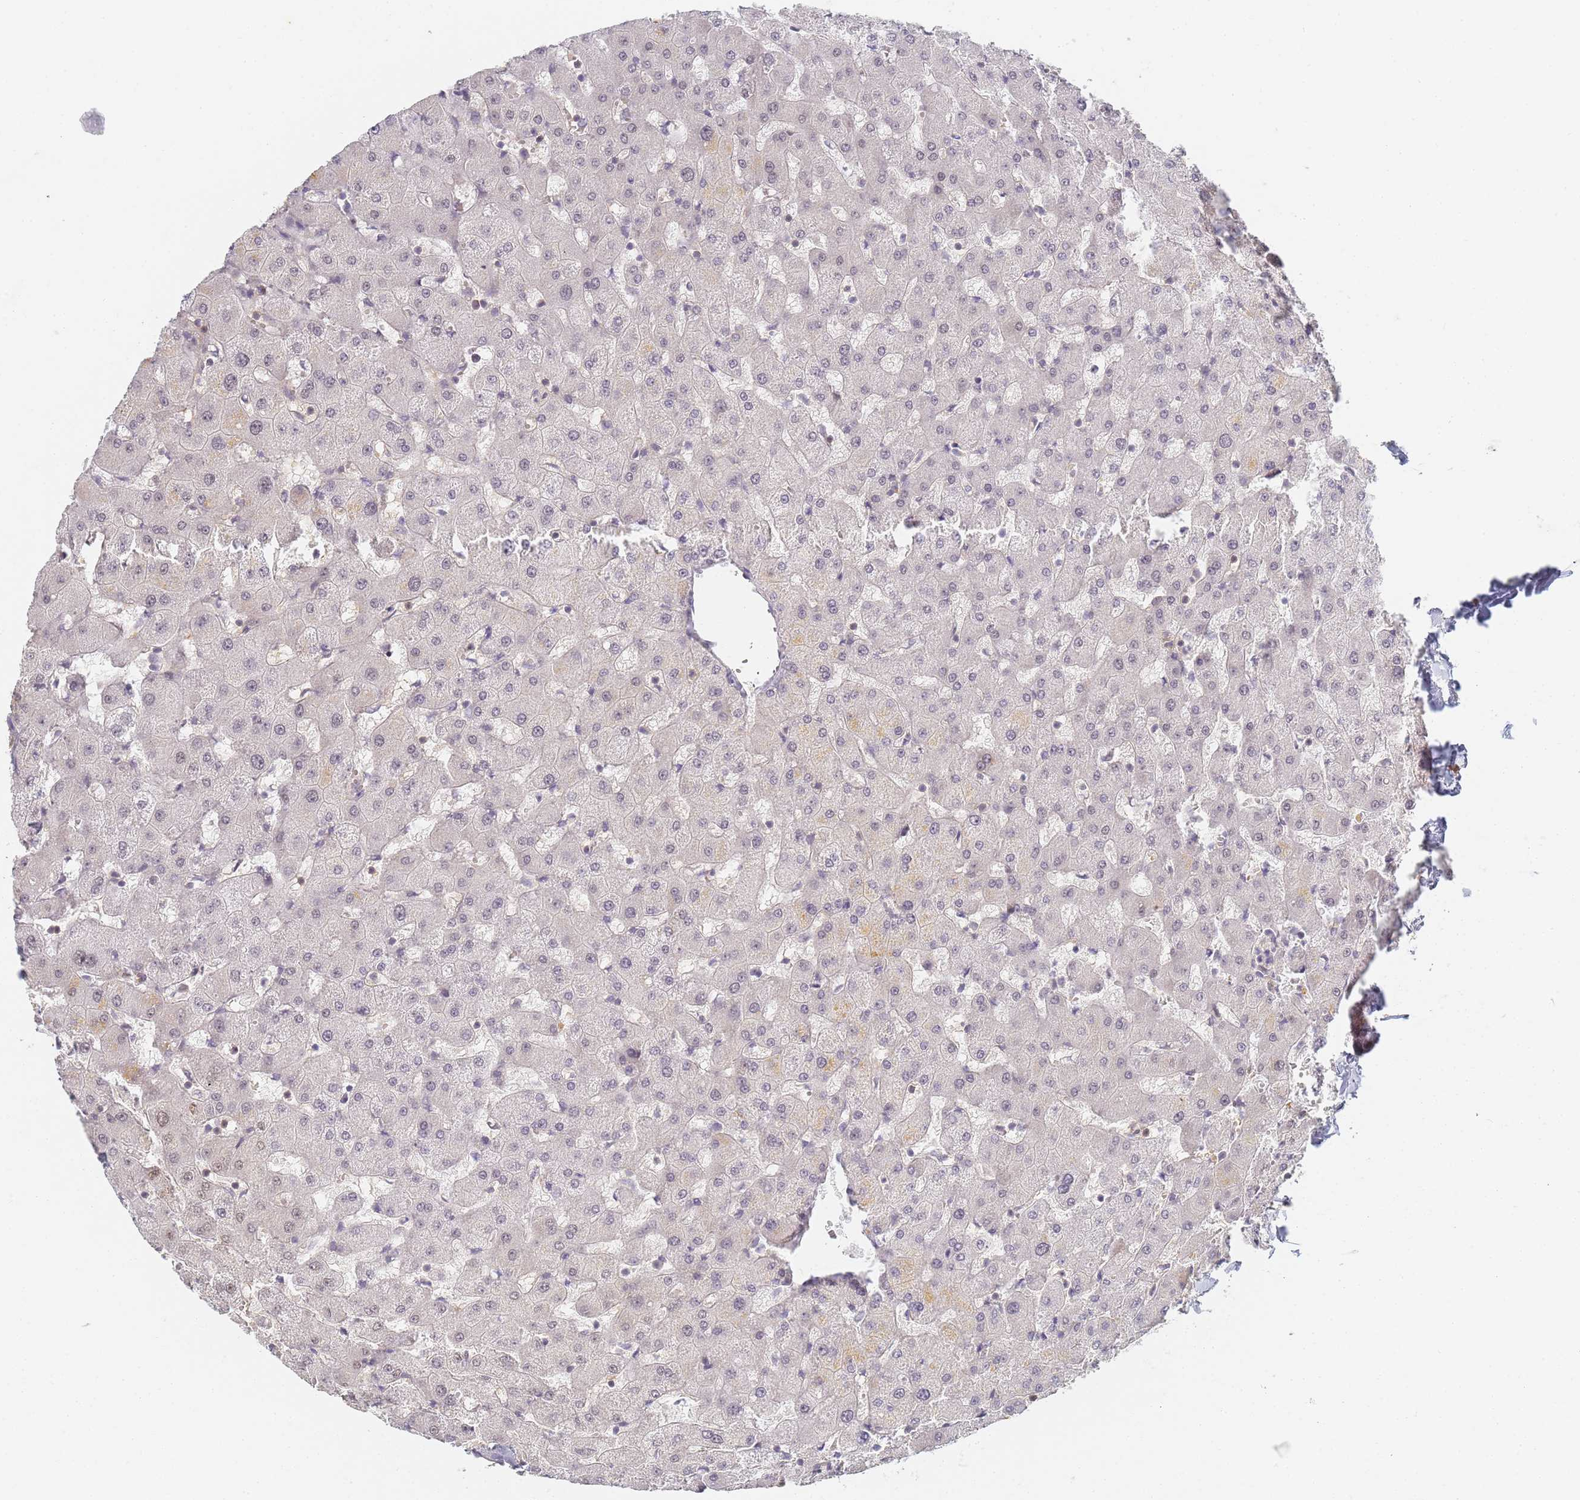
{"staining": {"intensity": "weak", "quantity": "25%-75%", "location": "cytoplasmic/membranous"}, "tissue": "liver", "cell_type": "Cholangiocytes", "image_type": "normal", "snomed": [{"axis": "morphology", "description": "Normal tissue, NOS"}, {"axis": "topography", "description": "Liver"}], "caption": "An immunohistochemistry (IHC) photomicrograph of normal tissue is shown. Protein staining in brown highlights weak cytoplasmic/membranous positivity in liver within cholangiocytes.", "gene": "HMCES", "patient": {"sex": "female", "age": 63}}